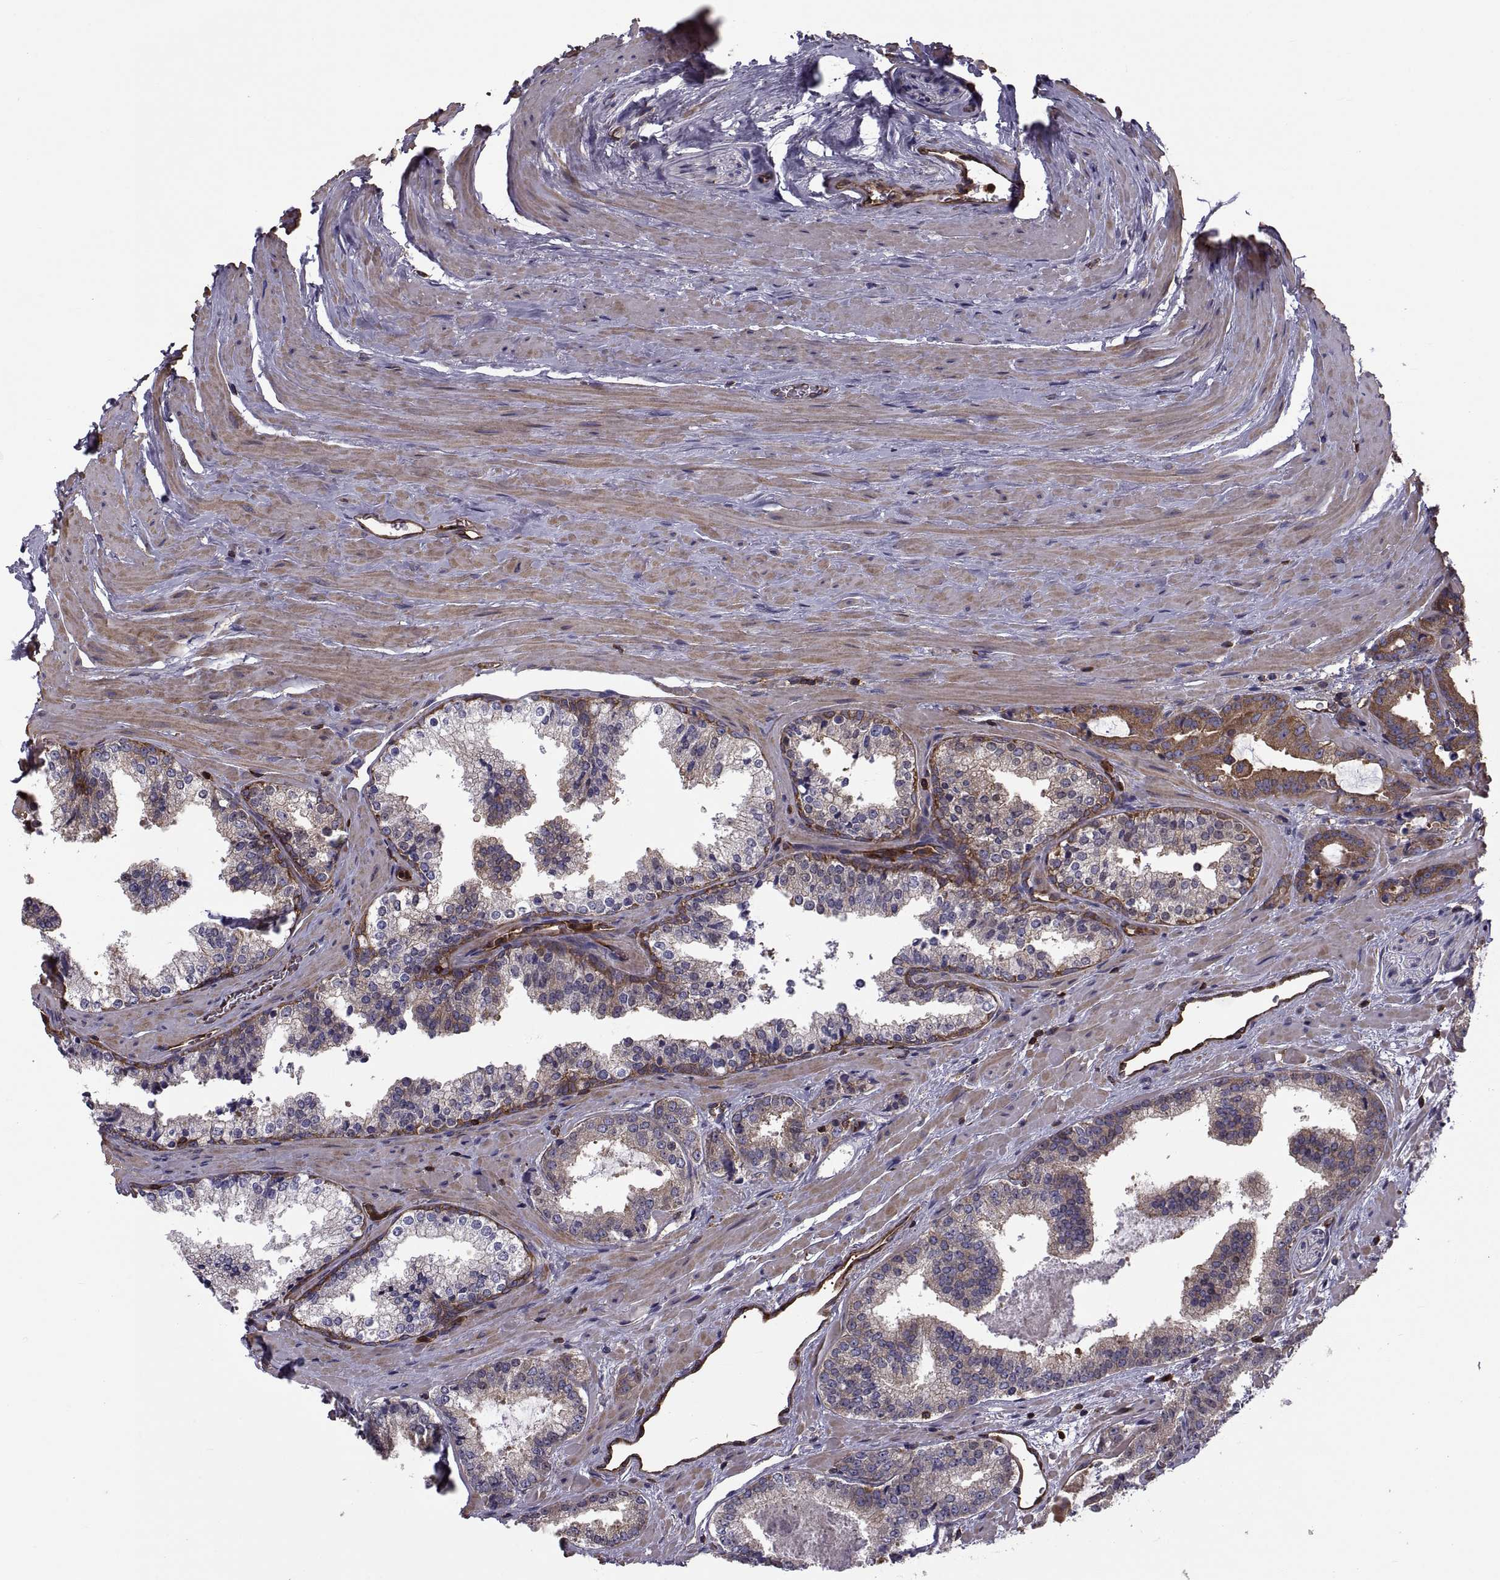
{"staining": {"intensity": "weak", "quantity": "25%-75%", "location": "cytoplasmic/membranous"}, "tissue": "prostate cancer", "cell_type": "Tumor cells", "image_type": "cancer", "snomed": [{"axis": "morphology", "description": "Adenocarcinoma, NOS"}, {"axis": "morphology", "description": "Adenocarcinoma, High grade"}, {"axis": "topography", "description": "Prostate"}], "caption": "The histopathology image exhibits a brown stain indicating the presence of a protein in the cytoplasmic/membranous of tumor cells in prostate adenocarcinoma (high-grade). The staining was performed using DAB, with brown indicating positive protein expression. Nuclei are stained blue with hematoxylin.", "gene": "MYH9", "patient": {"sex": "male", "age": 62}}